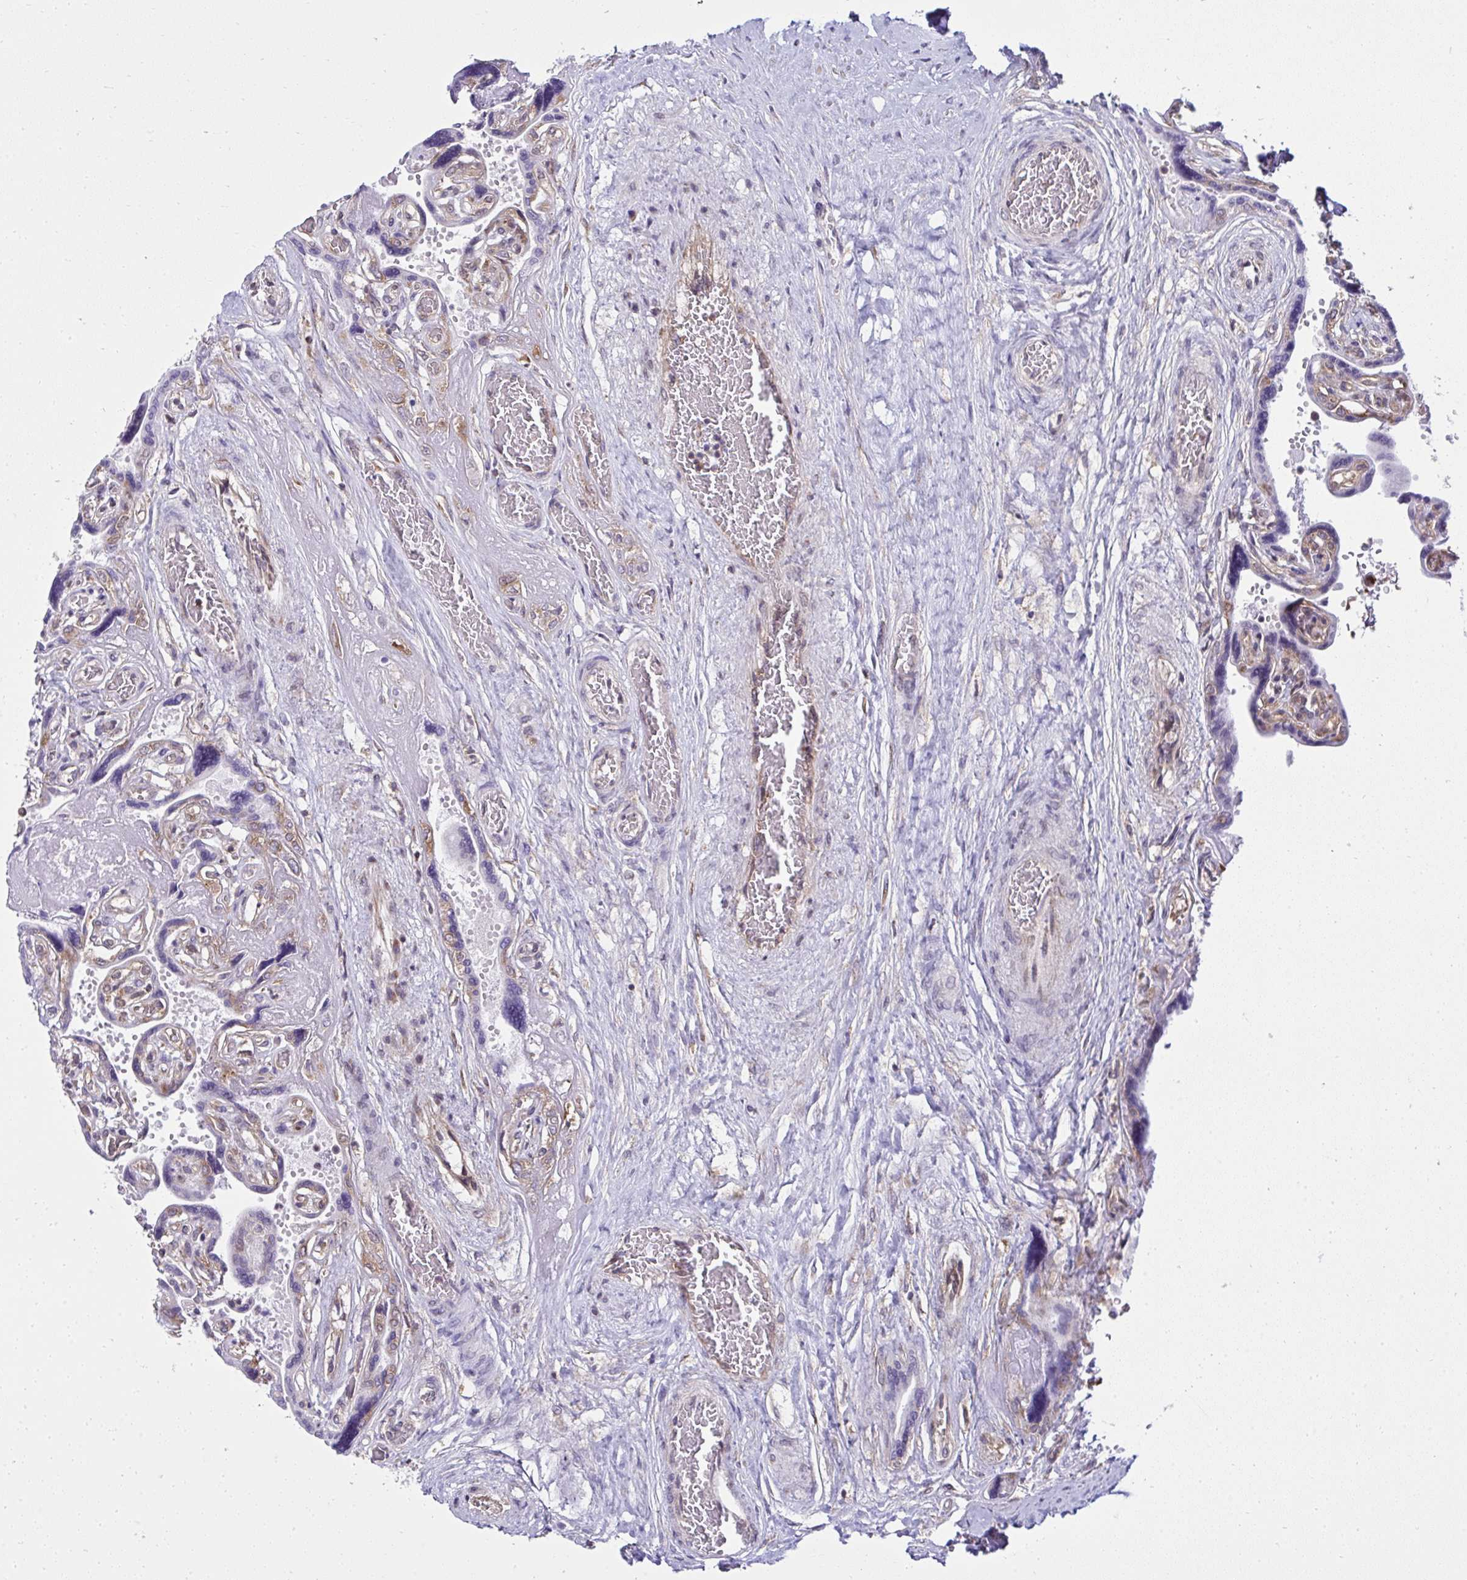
{"staining": {"intensity": "moderate", "quantity": ">75%", "location": "cytoplasmic/membranous"}, "tissue": "placenta", "cell_type": "Decidual cells", "image_type": "normal", "snomed": [{"axis": "morphology", "description": "Normal tissue, NOS"}, {"axis": "topography", "description": "Placenta"}], "caption": "Protein expression analysis of normal human placenta reveals moderate cytoplasmic/membranous staining in about >75% of decidual cells.", "gene": "RPS7", "patient": {"sex": "female", "age": 32}}